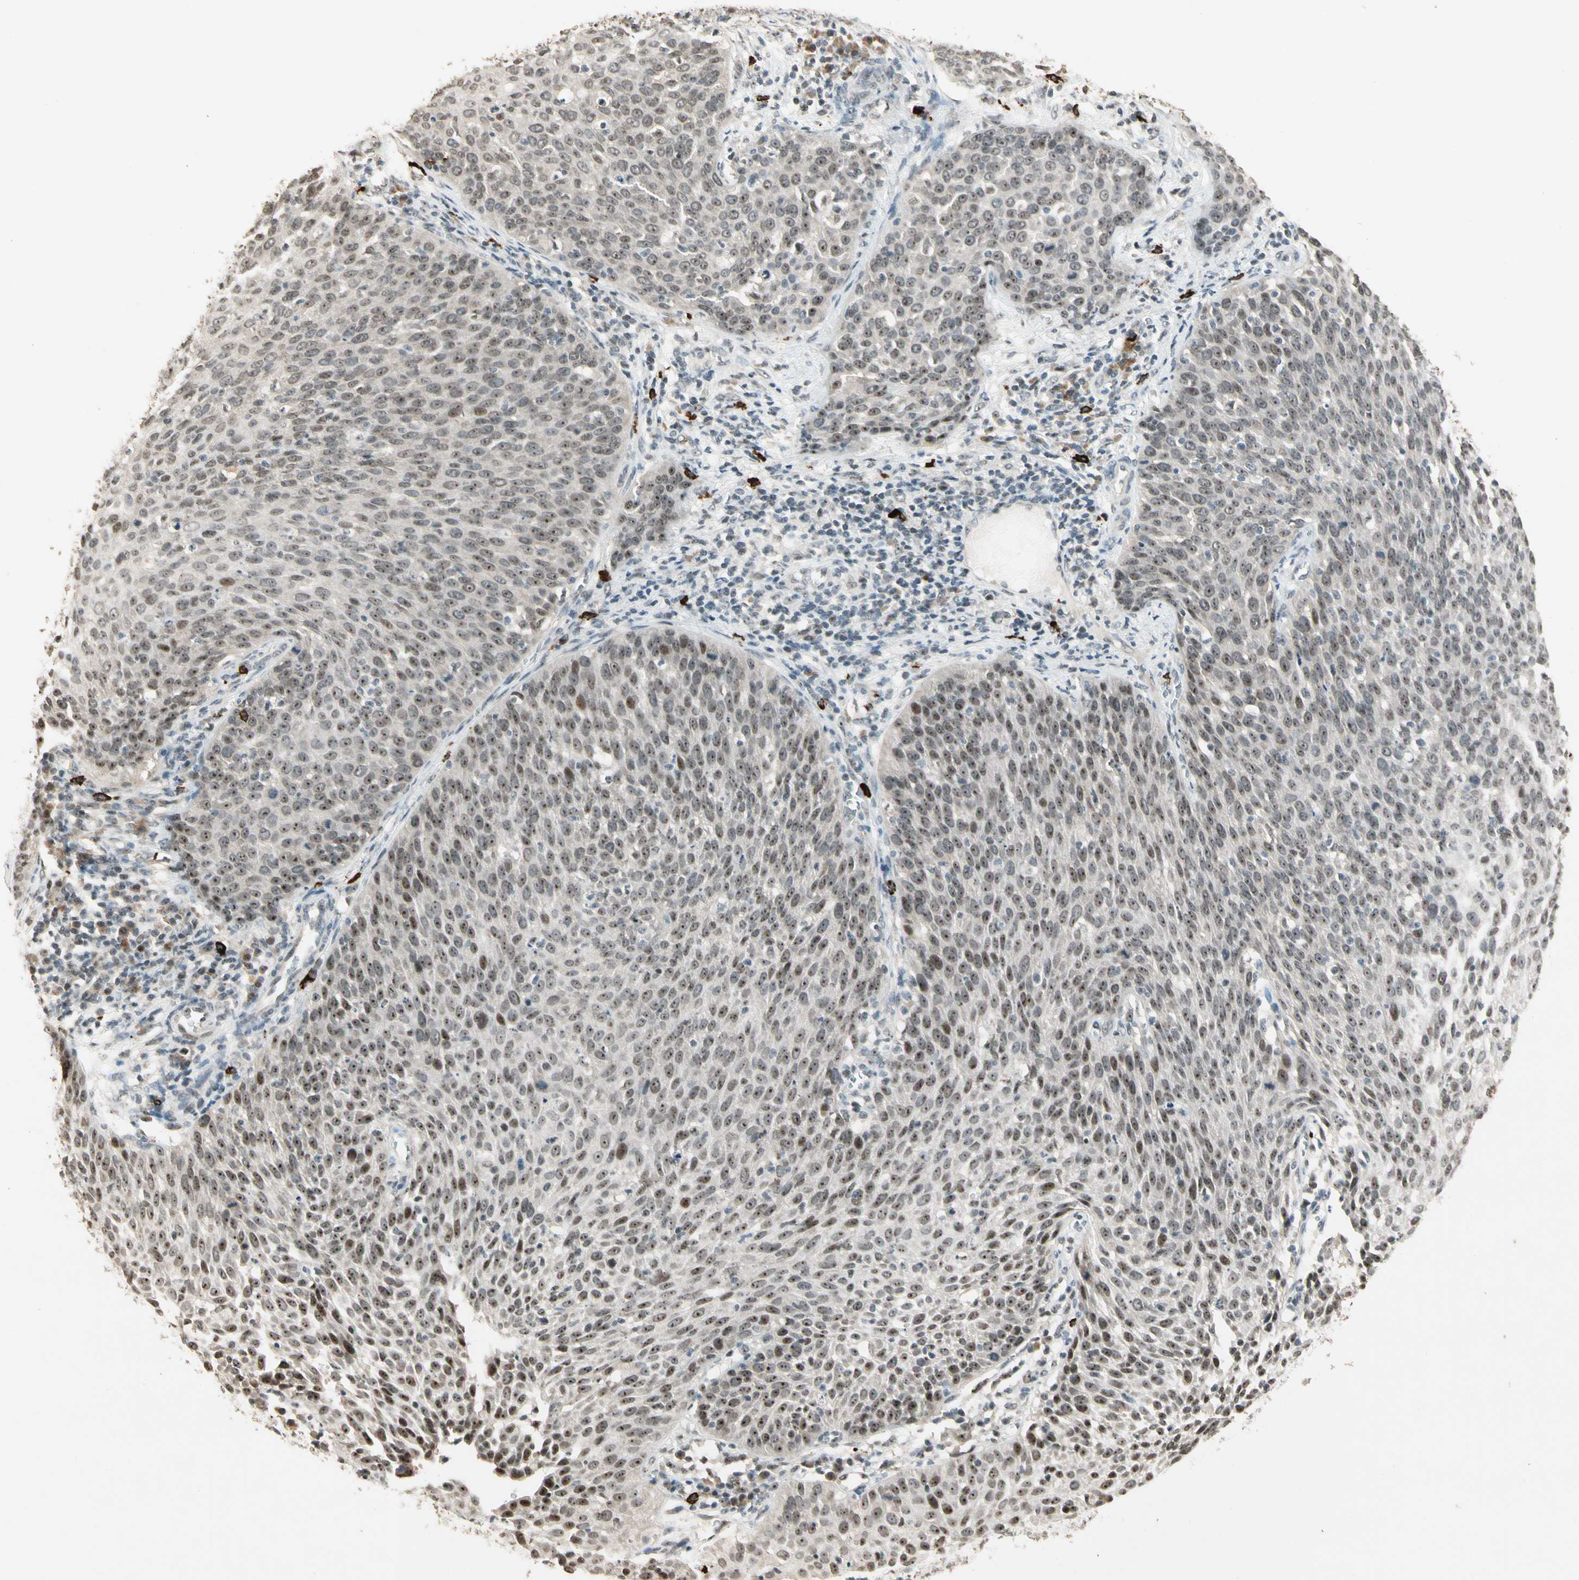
{"staining": {"intensity": "moderate", "quantity": ">75%", "location": "nuclear"}, "tissue": "cervical cancer", "cell_type": "Tumor cells", "image_type": "cancer", "snomed": [{"axis": "morphology", "description": "Squamous cell carcinoma, NOS"}, {"axis": "topography", "description": "Cervix"}], "caption": "About >75% of tumor cells in human cervical squamous cell carcinoma show moderate nuclear protein staining as visualized by brown immunohistochemical staining.", "gene": "ETV4", "patient": {"sex": "female", "age": 38}}